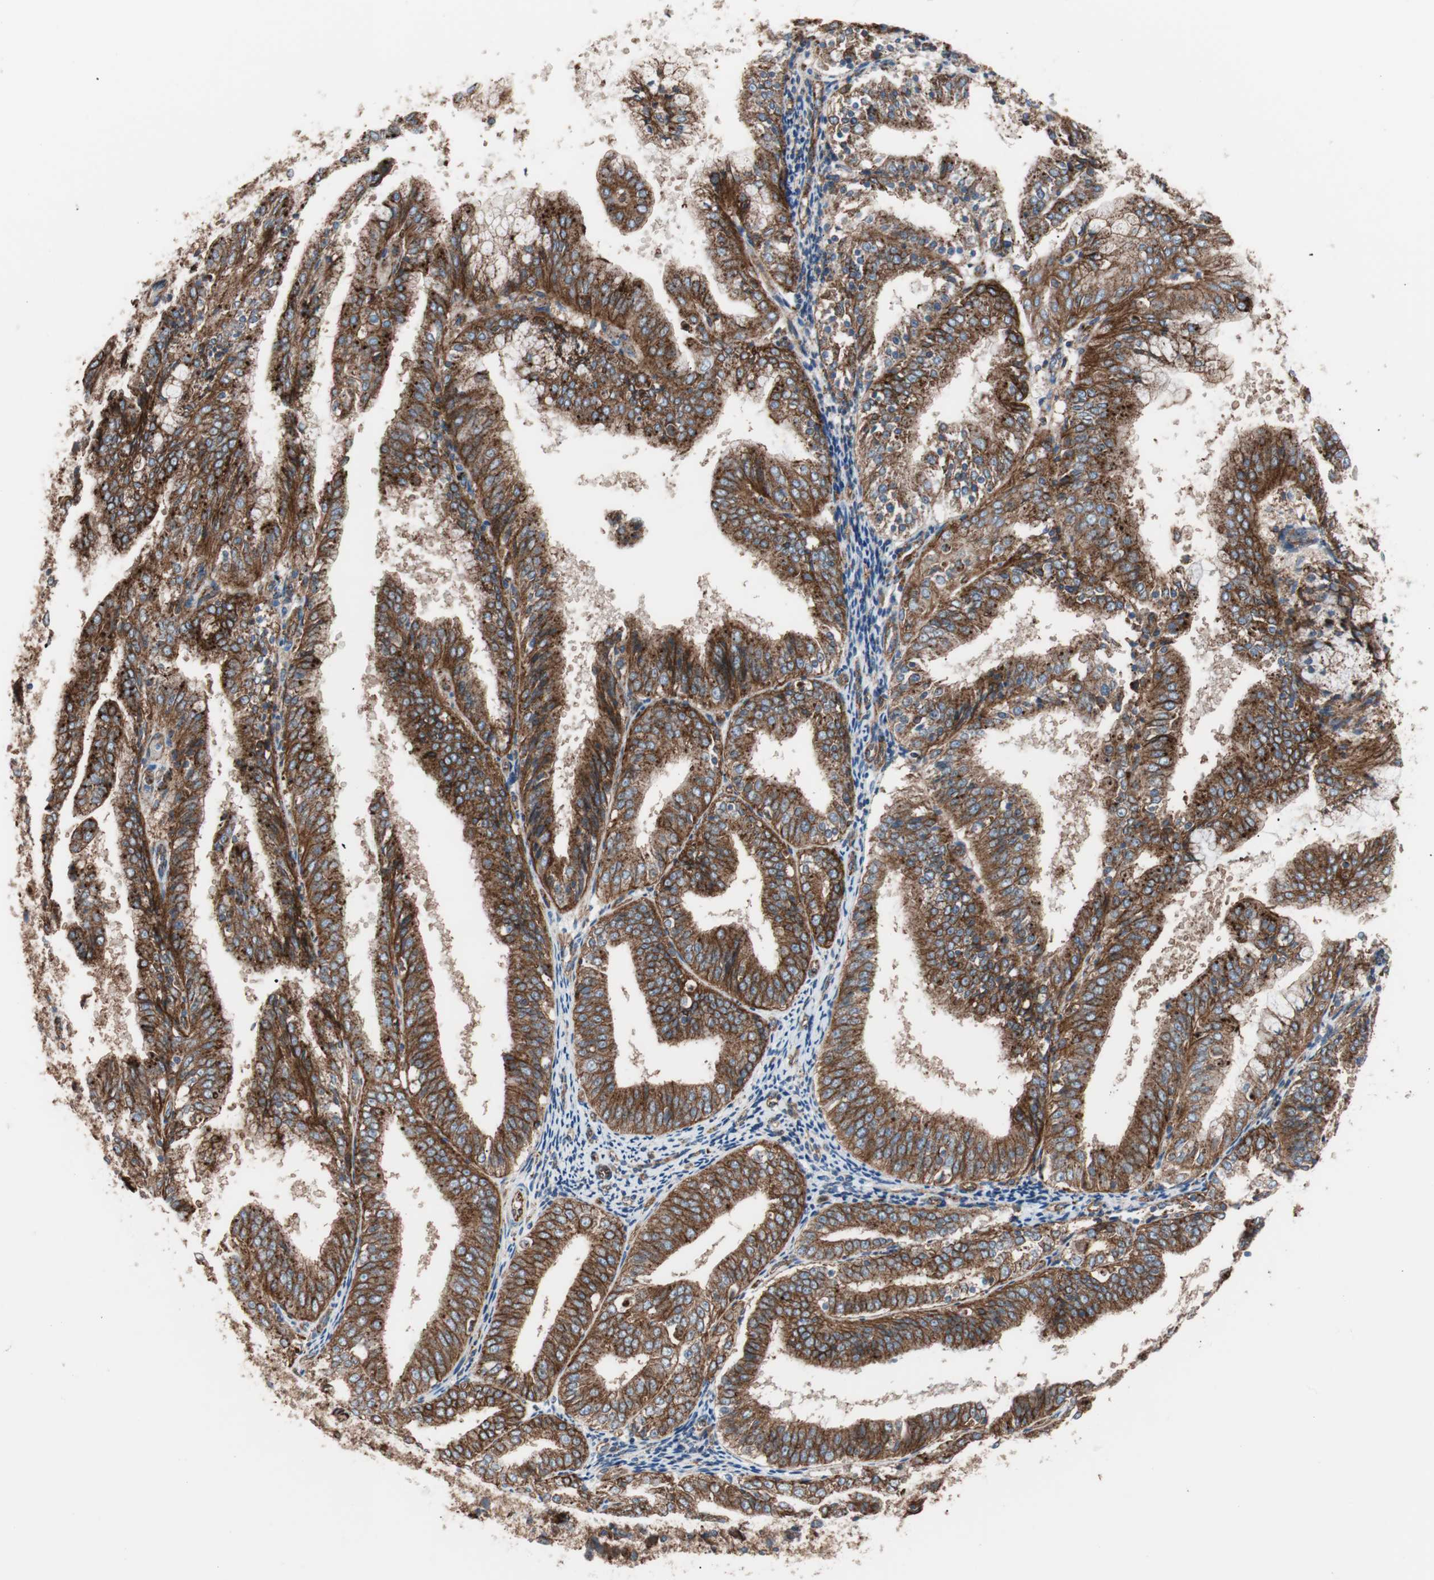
{"staining": {"intensity": "strong", "quantity": ">75%", "location": "cytoplasmic/membranous"}, "tissue": "endometrial cancer", "cell_type": "Tumor cells", "image_type": "cancer", "snomed": [{"axis": "morphology", "description": "Adenocarcinoma, NOS"}, {"axis": "topography", "description": "Endometrium"}], "caption": "Strong cytoplasmic/membranous expression for a protein is identified in approximately >75% of tumor cells of endometrial cancer using immunohistochemistry (IHC).", "gene": "FLOT2", "patient": {"sex": "female", "age": 63}}